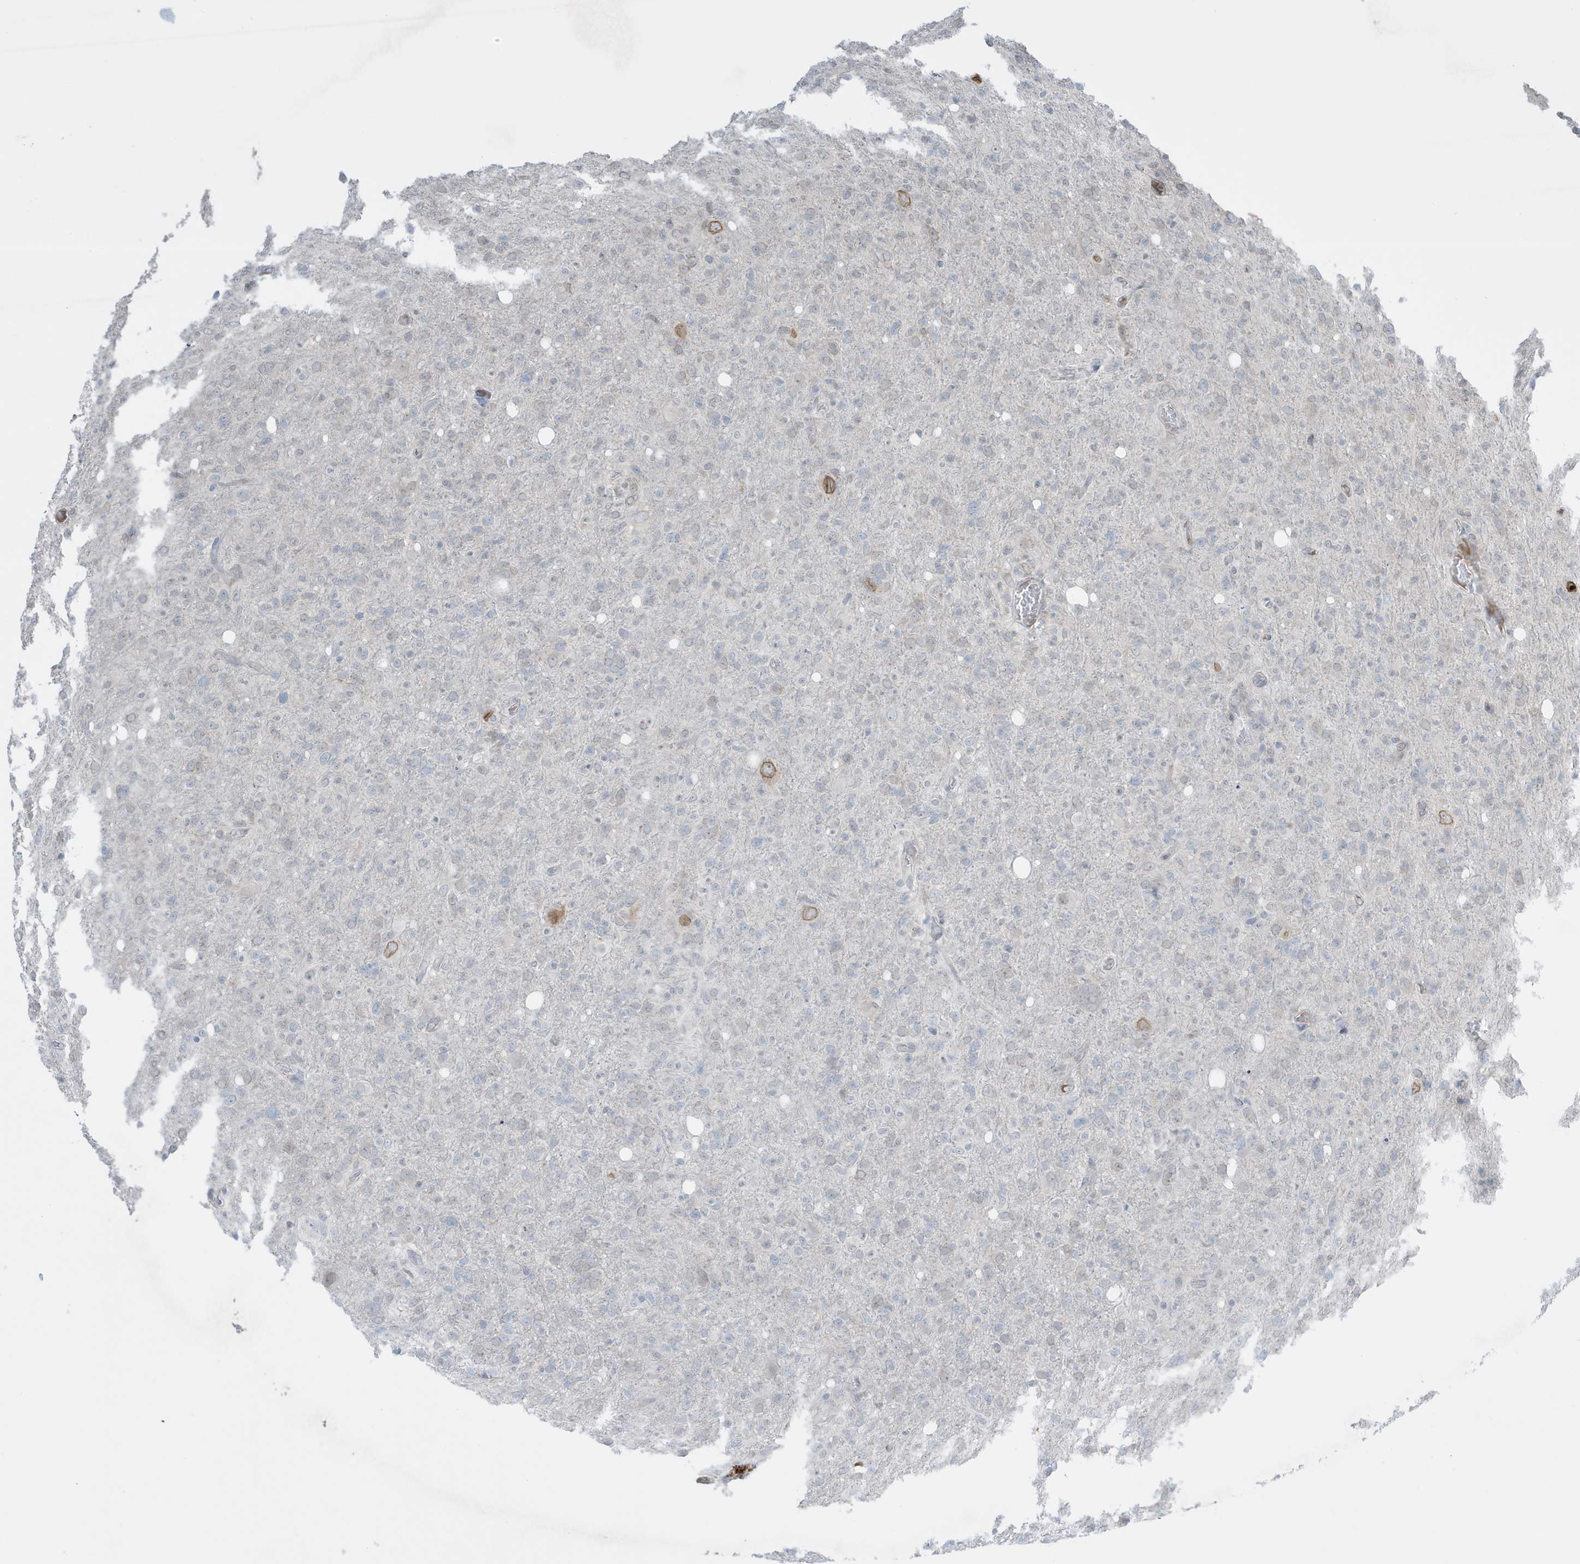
{"staining": {"intensity": "negative", "quantity": "none", "location": "none"}, "tissue": "glioma", "cell_type": "Tumor cells", "image_type": "cancer", "snomed": [{"axis": "morphology", "description": "Glioma, malignant, High grade"}, {"axis": "topography", "description": "Brain"}], "caption": "A high-resolution histopathology image shows immunohistochemistry staining of glioma, which demonstrates no significant expression in tumor cells. Brightfield microscopy of immunohistochemistry stained with DAB (brown) and hematoxylin (blue), captured at high magnification.", "gene": "FNDC1", "patient": {"sex": "female", "age": 57}}